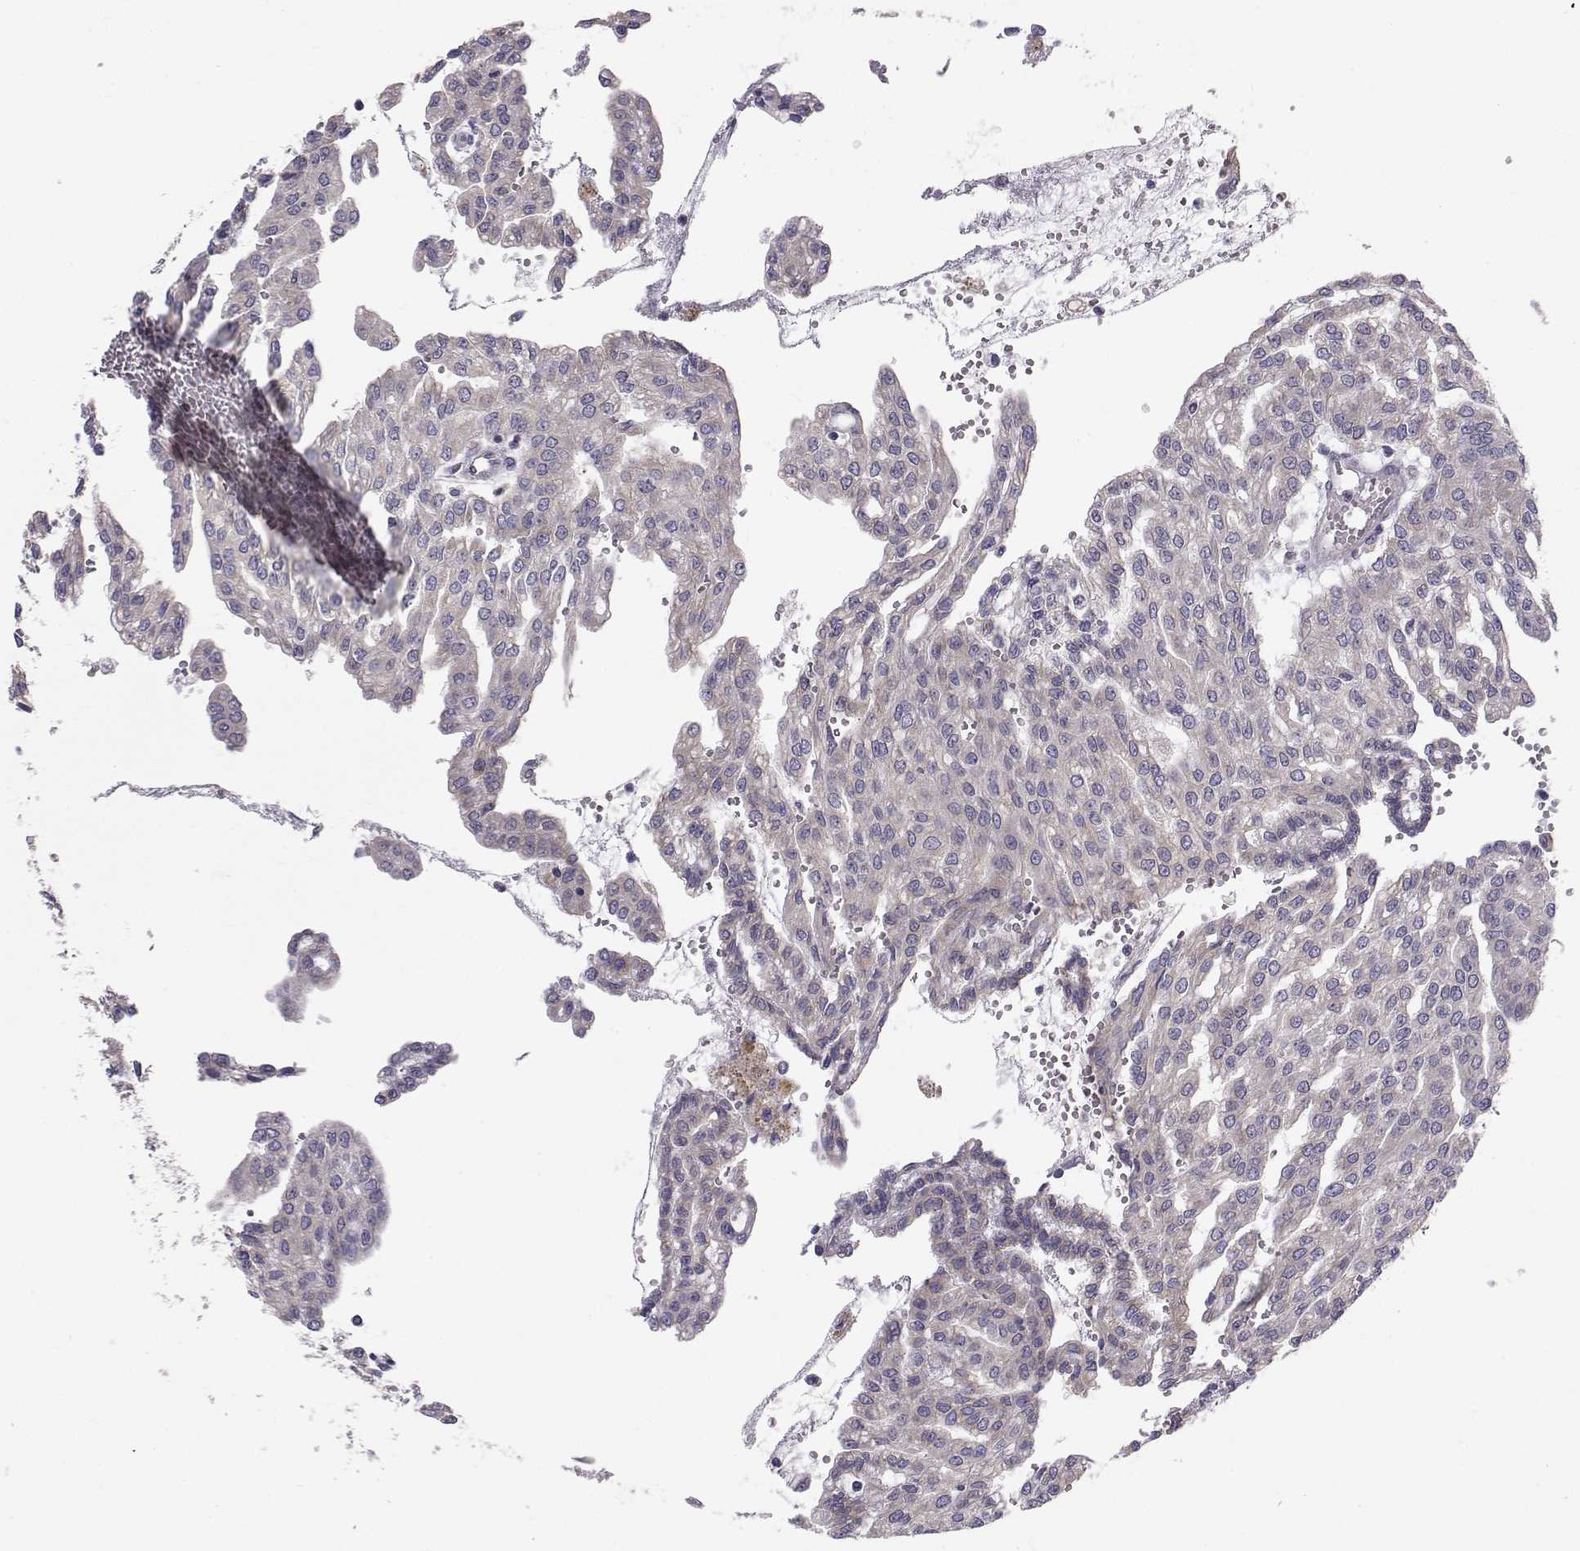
{"staining": {"intensity": "weak", "quantity": "25%-75%", "location": "cytoplasmic/membranous"}, "tissue": "renal cancer", "cell_type": "Tumor cells", "image_type": "cancer", "snomed": [{"axis": "morphology", "description": "Adenocarcinoma, NOS"}, {"axis": "topography", "description": "Kidney"}], "caption": "Immunohistochemical staining of renal adenocarcinoma shows weak cytoplasmic/membranous protein expression in approximately 25%-75% of tumor cells.", "gene": "PEX5L", "patient": {"sex": "male", "age": 63}}